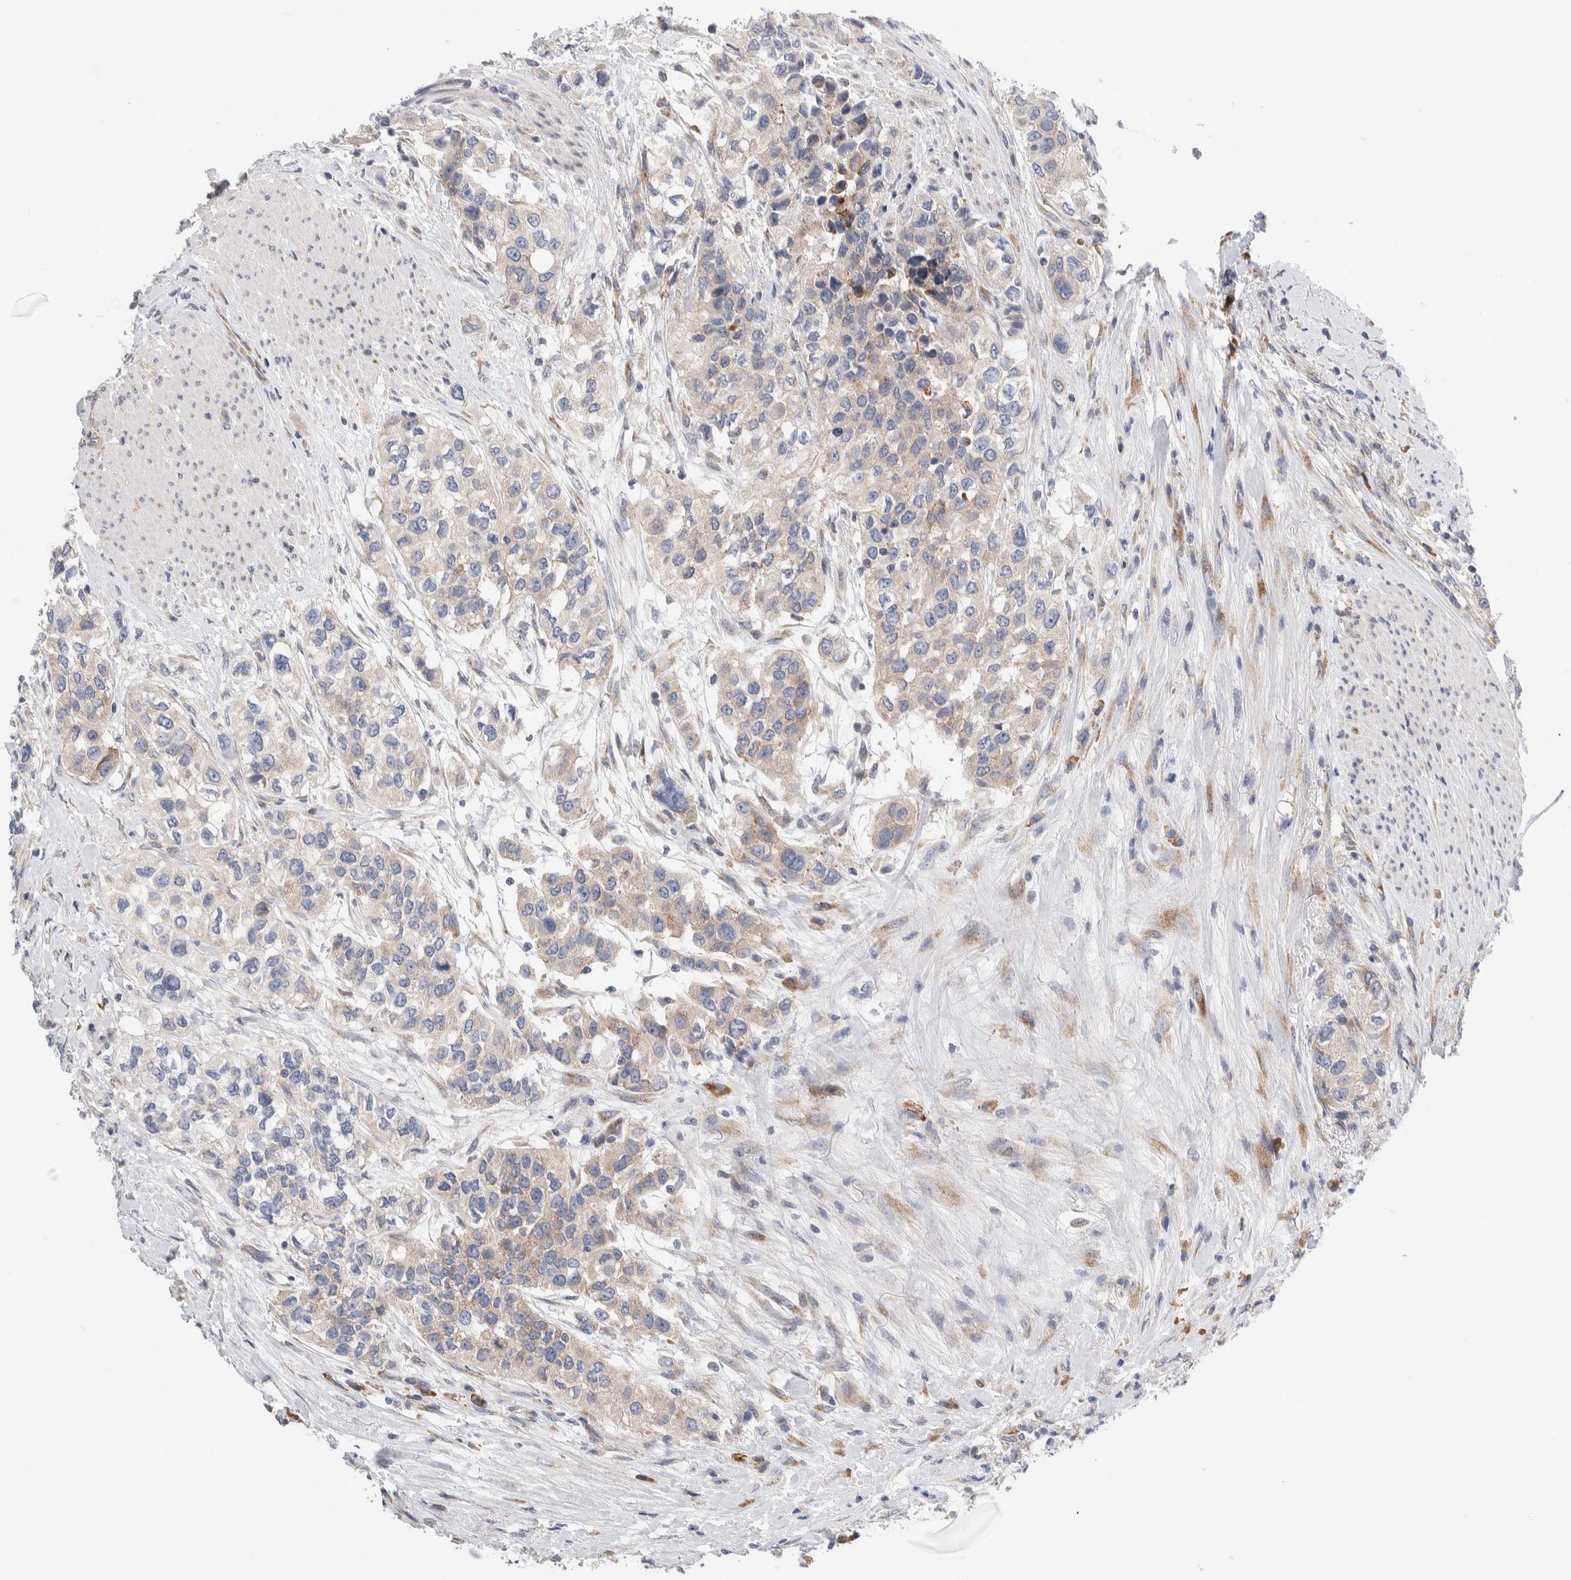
{"staining": {"intensity": "weak", "quantity": ">75%", "location": "cytoplasmic/membranous"}, "tissue": "urothelial cancer", "cell_type": "Tumor cells", "image_type": "cancer", "snomed": [{"axis": "morphology", "description": "Urothelial carcinoma, High grade"}, {"axis": "topography", "description": "Urinary bladder"}], "caption": "This micrograph displays IHC staining of urothelial cancer, with low weak cytoplasmic/membranous expression in about >75% of tumor cells.", "gene": "RACK1", "patient": {"sex": "female", "age": 80}}